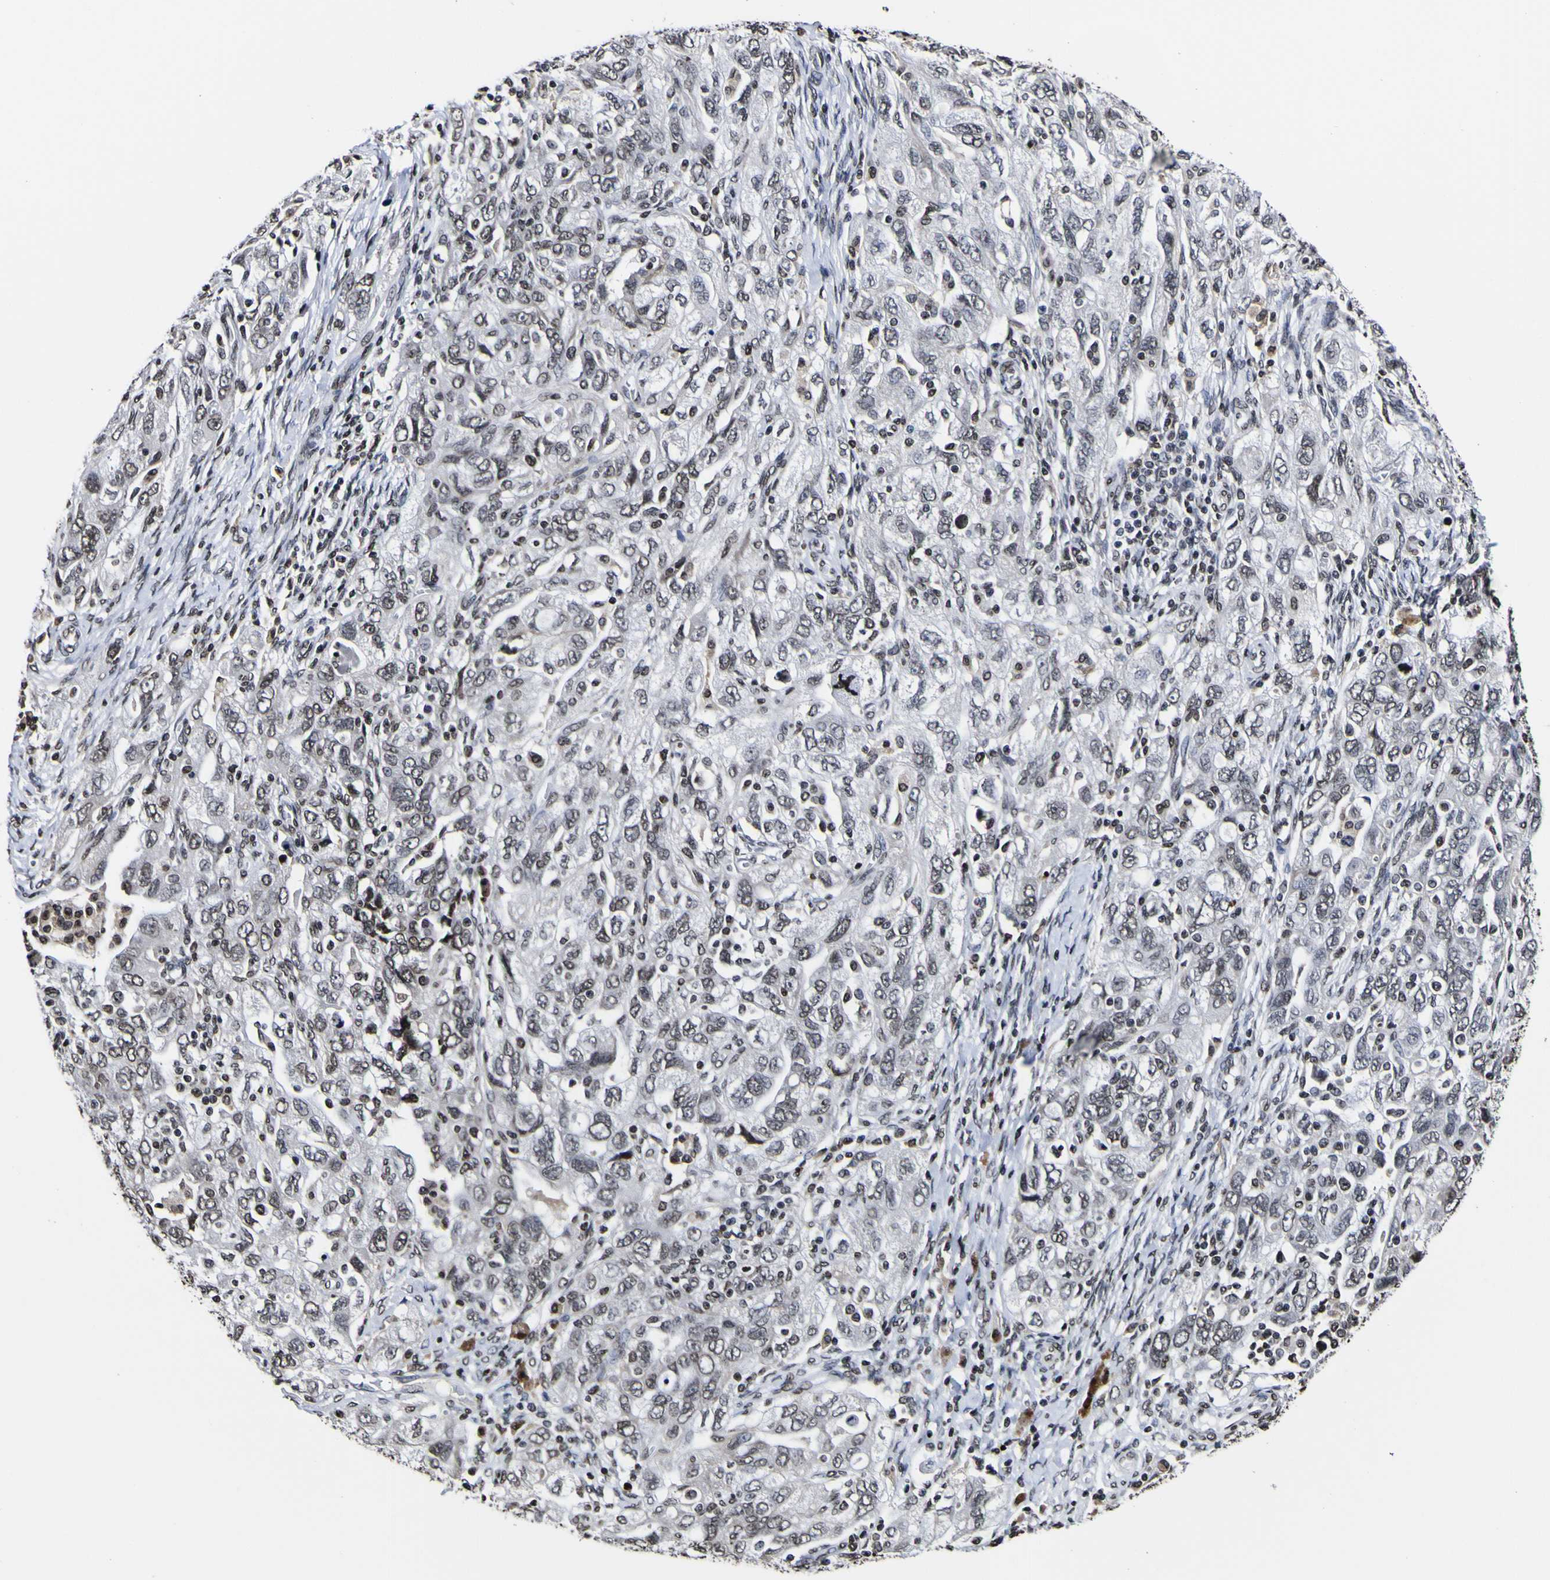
{"staining": {"intensity": "moderate", "quantity": "<25%", "location": "nuclear"}, "tissue": "ovarian cancer", "cell_type": "Tumor cells", "image_type": "cancer", "snomed": [{"axis": "morphology", "description": "Carcinoma, NOS"}, {"axis": "morphology", "description": "Cystadenocarcinoma, serous, NOS"}, {"axis": "topography", "description": "Ovary"}], "caption": "A high-resolution micrograph shows immunohistochemistry (IHC) staining of ovarian serous cystadenocarcinoma, which exhibits moderate nuclear positivity in about <25% of tumor cells.", "gene": "PIAS1", "patient": {"sex": "female", "age": 69}}